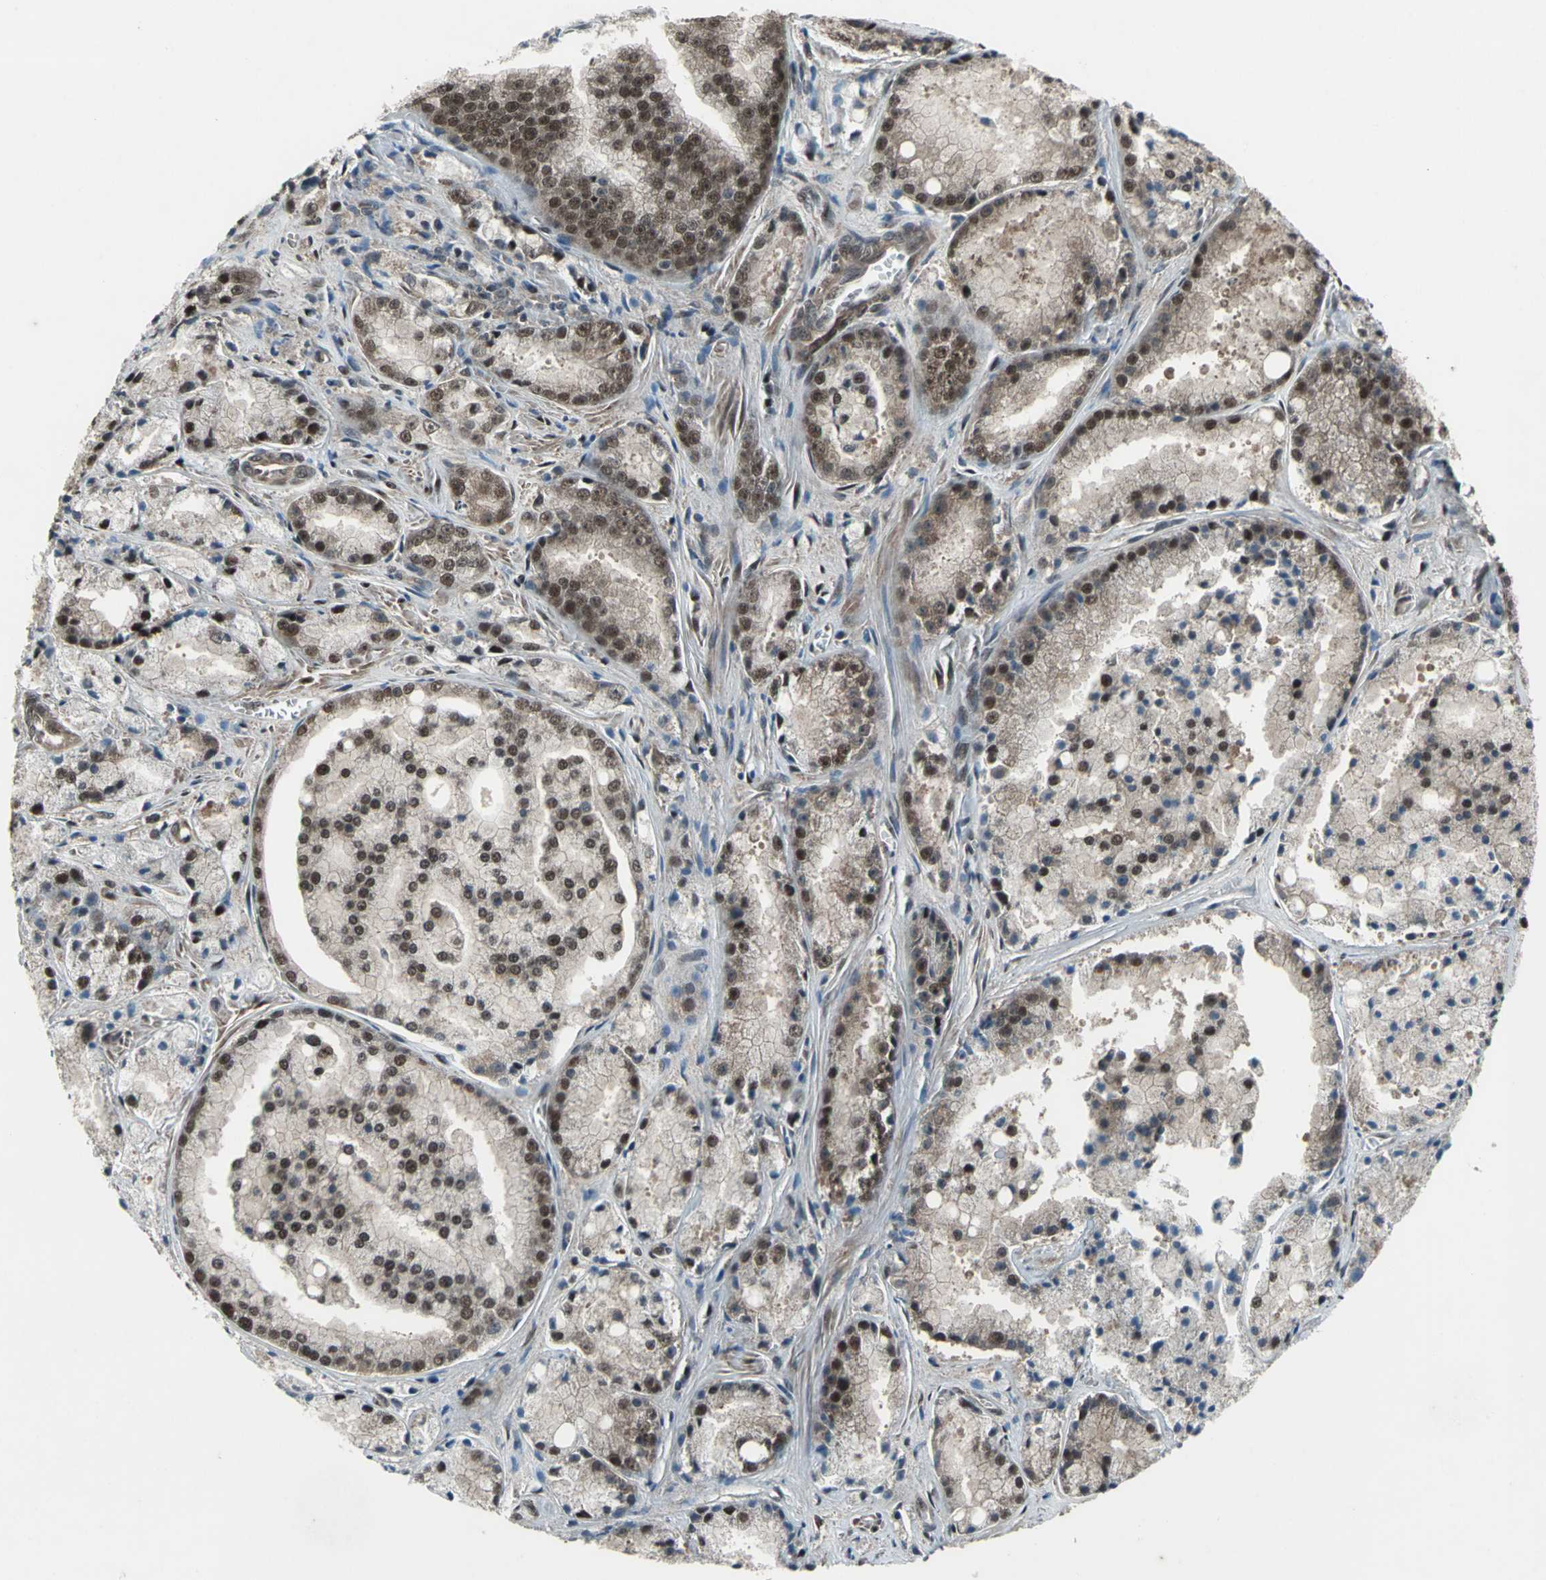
{"staining": {"intensity": "moderate", "quantity": ">75%", "location": "cytoplasmic/membranous,nuclear"}, "tissue": "prostate cancer", "cell_type": "Tumor cells", "image_type": "cancer", "snomed": [{"axis": "morphology", "description": "Adenocarcinoma, Low grade"}, {"axis": "topography", "description": "Prostate"}], "caption": "Immunohistochemical staining of prostate cancer exhibits medium levels of moderate cytoplasmic/membranous and nuclear positivity in about >75% of tumor cells.", "gene": "COPS5", "patient": {"sex": "male", "age": 64}}